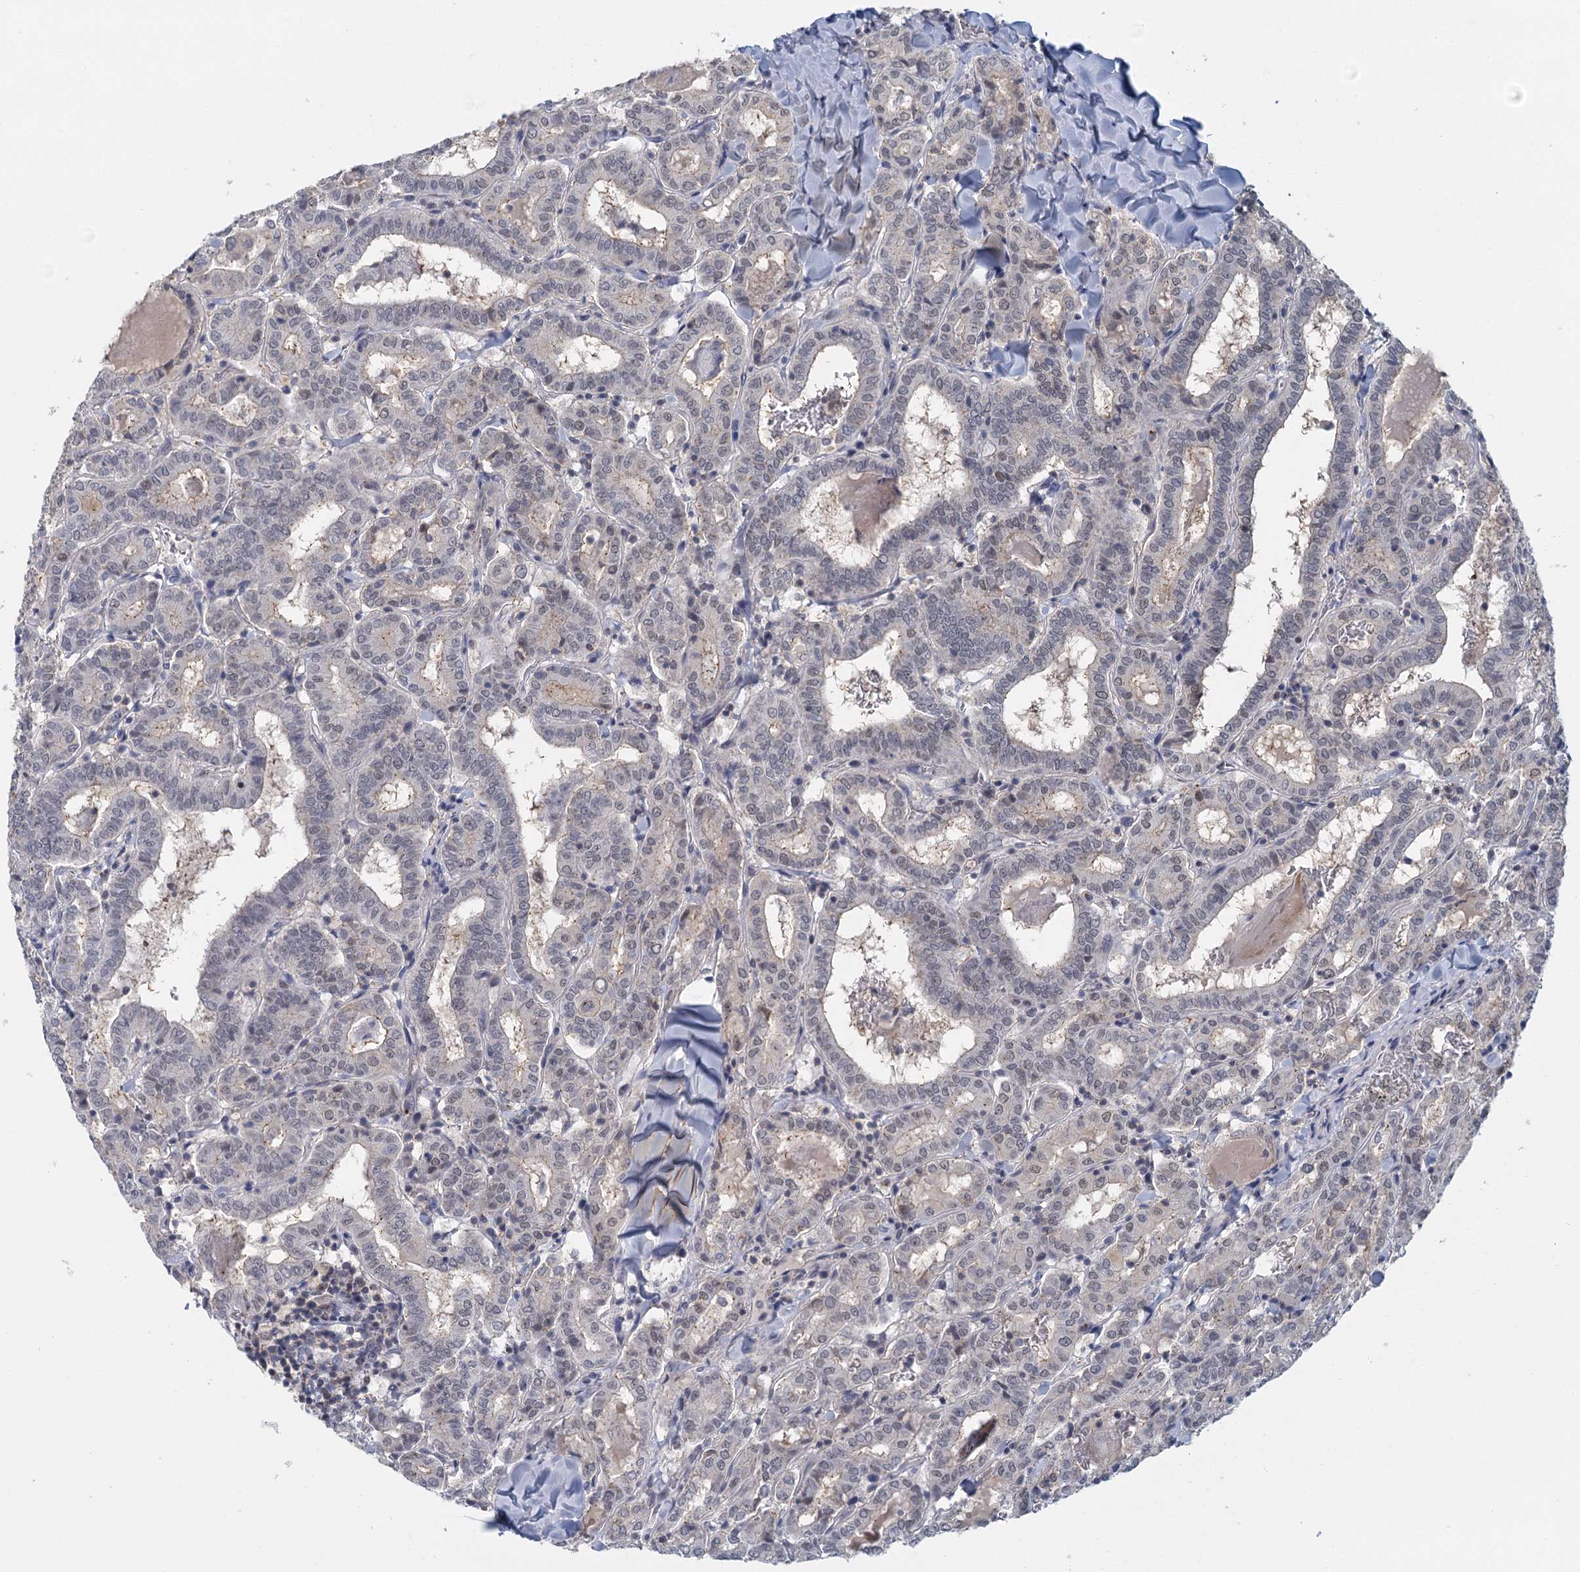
{"staining": {"intensity": "negative", "quantity": "none", "location": "none"}, "tissue": "thyroid cancer", "cell_type": "Tumor cells", "image_type": "cancer", "snomed": [{"axis": "morphology", "description": "Papillary adenocarcinoma, NOS"}, {"axis": "topography", "description": "Thyroid gland"}], "caption": "This is an immunohistochemistry histopathology image of papillary adenocarcinoma (thyroid). There is no staining in tumor cells.", "gene": "GPATCH11", "patient": {"sex": "female", "age": 72}}